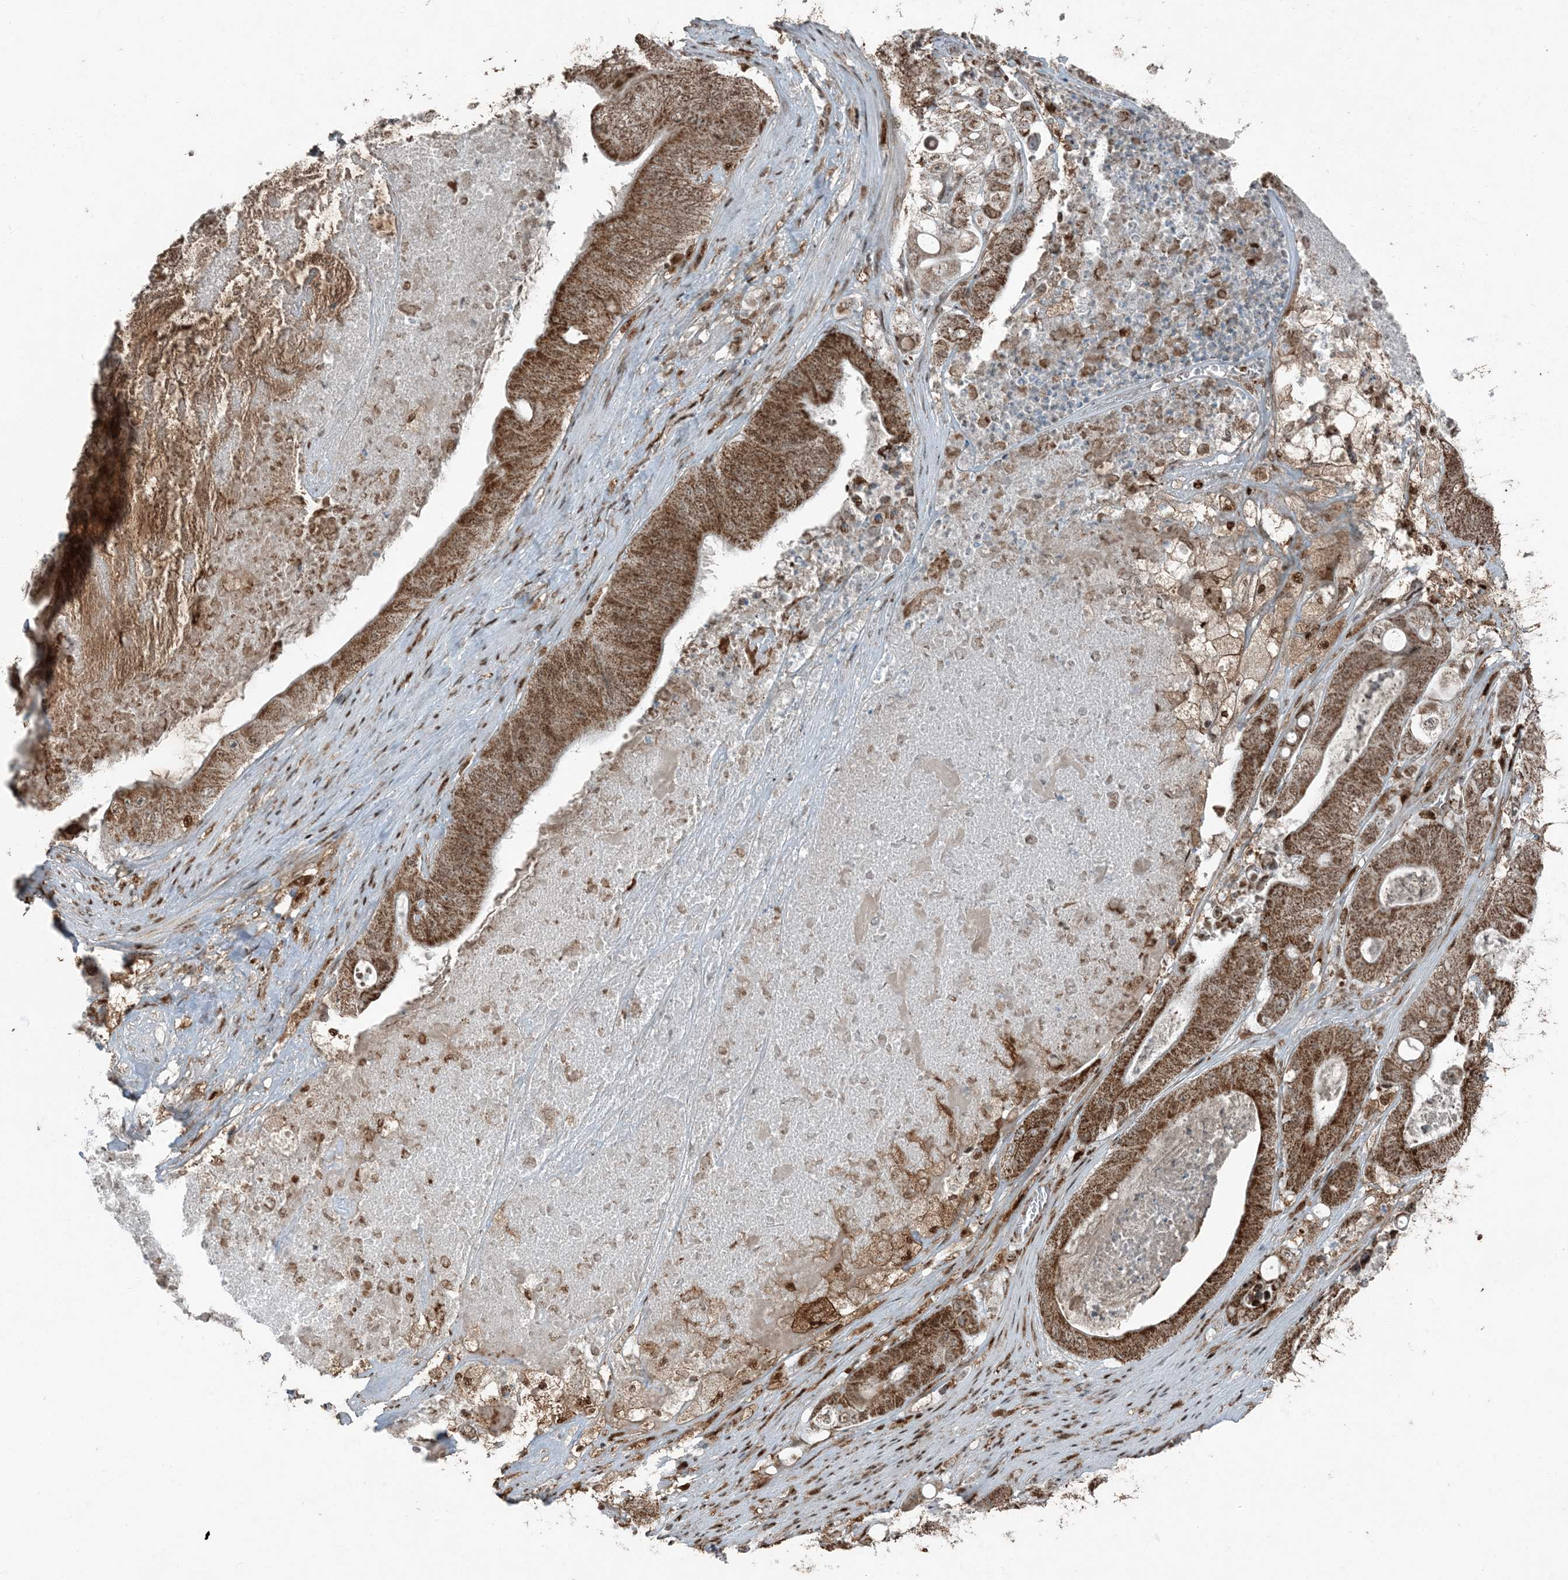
{"staining": {"intensity": "moderate", "quantity": ">75%", "location": "cytoplasmic/membranous,nuclear"}, "tissue": "stomach cancer", "cell_type": "Tumor cells", "image_type": "cancer", "snomed": [{"axis": "morphology", "description": "Adenocarcinoma, NOS"}, {"axis": "topography", "description": "Stomach"}], "caption": "IHC (DAB (3,3'-diaminobenzidine)) staining of human stomach adenocarcinoma shows moderate cytoplasmic/membranous and nuclear protein expression in approximately >75% of tumor cells.", "gene": "TADA2B", "patient": {"sex": "female", "age": 73}}